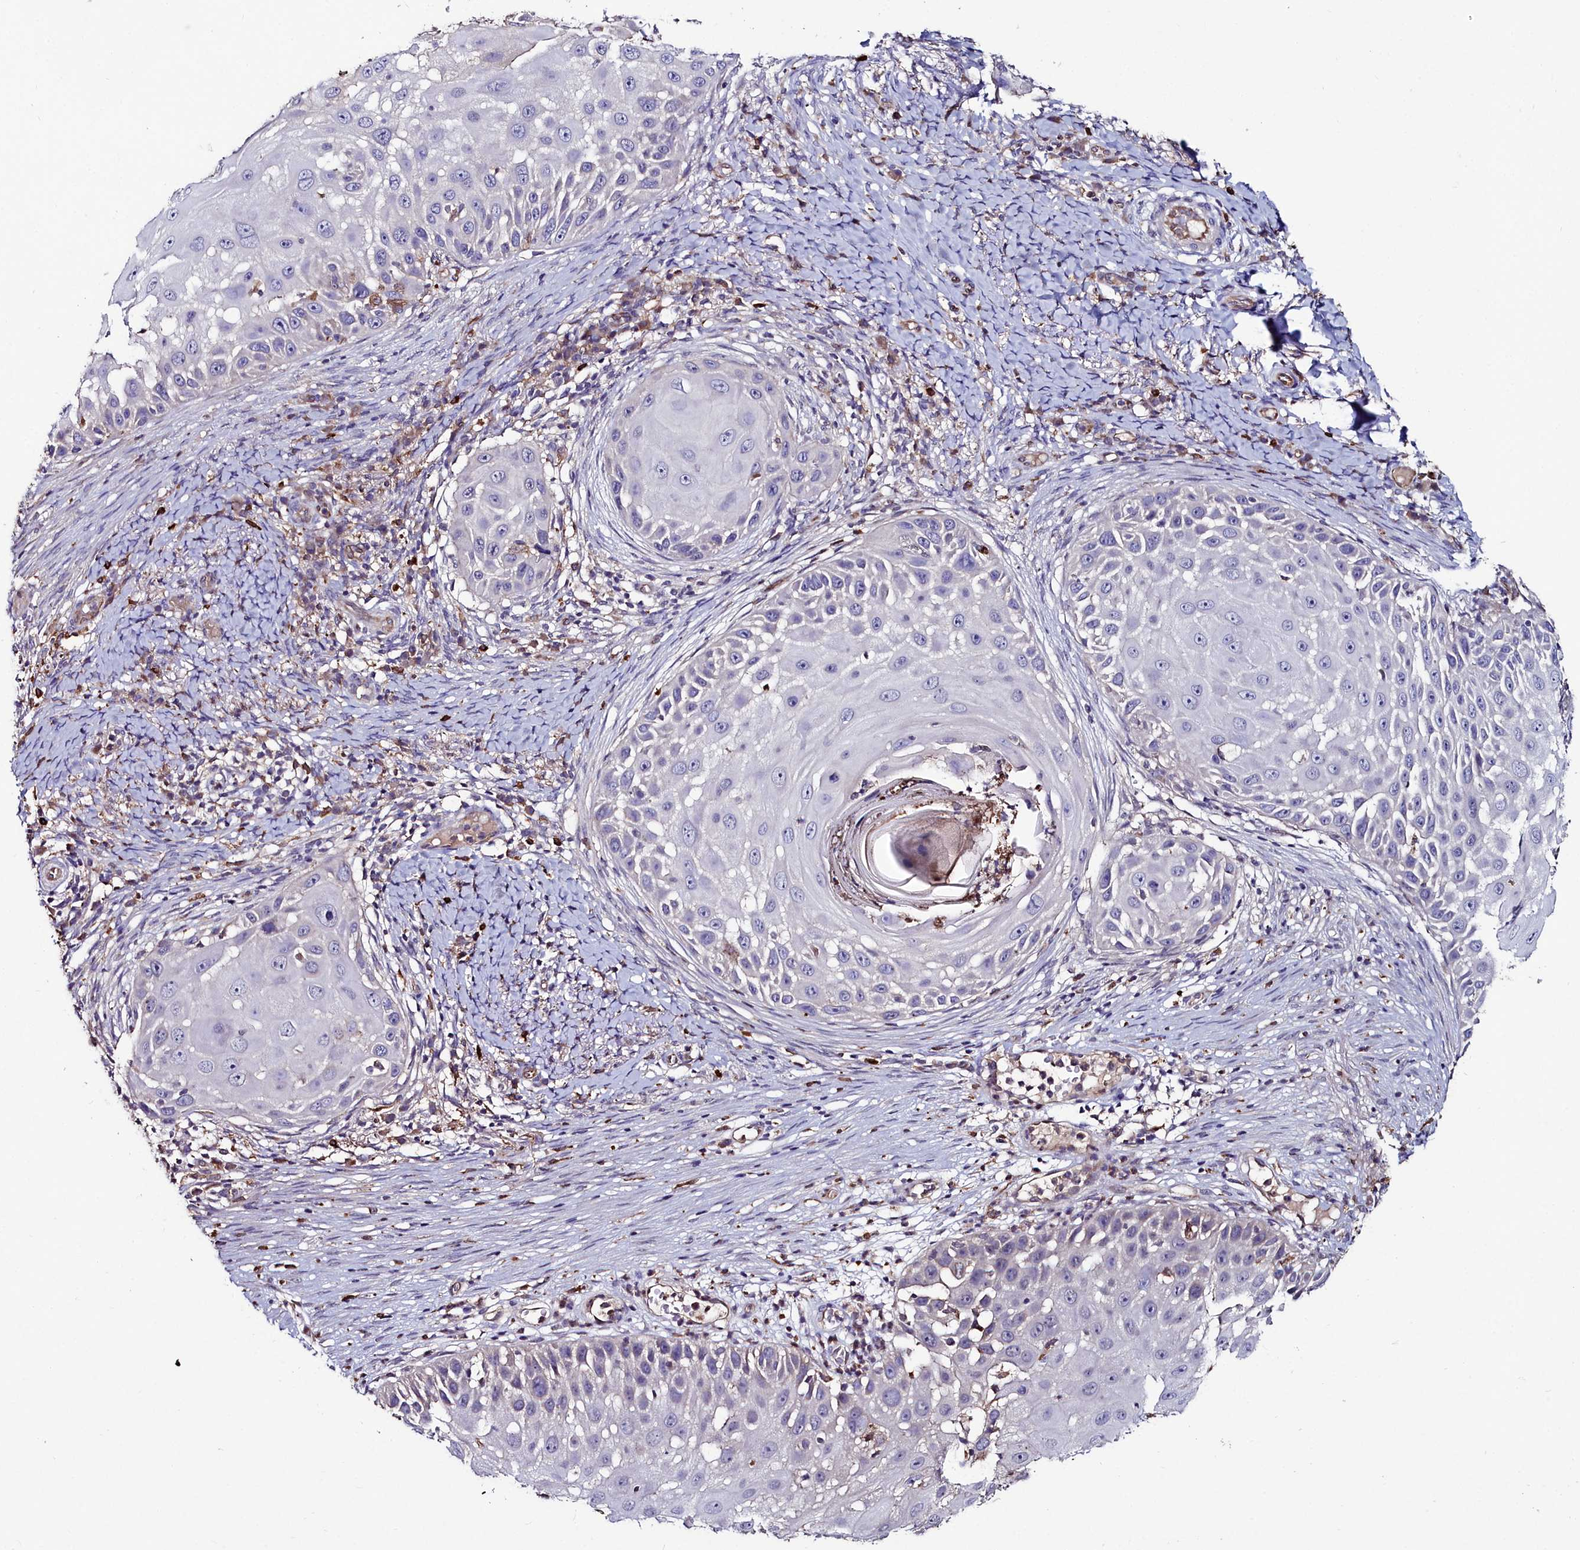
{"staining": {"intensity": "negative", "quantity": "none", "location": "none"}, "tissue": "skin cancer", "cell_type": "Tumor cells", "image_type": "cancer", "snomed": [{"axis": "morphology", "description": "Squamous cell carcinoma, NOS"}, {"axis": "topography", "description": "Skin"}], "caption": "Tumor cells are negative for brown protein staining in skin cancer. The staining is performed using DAB (3,3'-diaminobenzidine) brown chromogen with nuclei counter-stained in using hematoxylin.", "gene": "AMBRA1", "patient": {"sex": "female", "age": 44}}